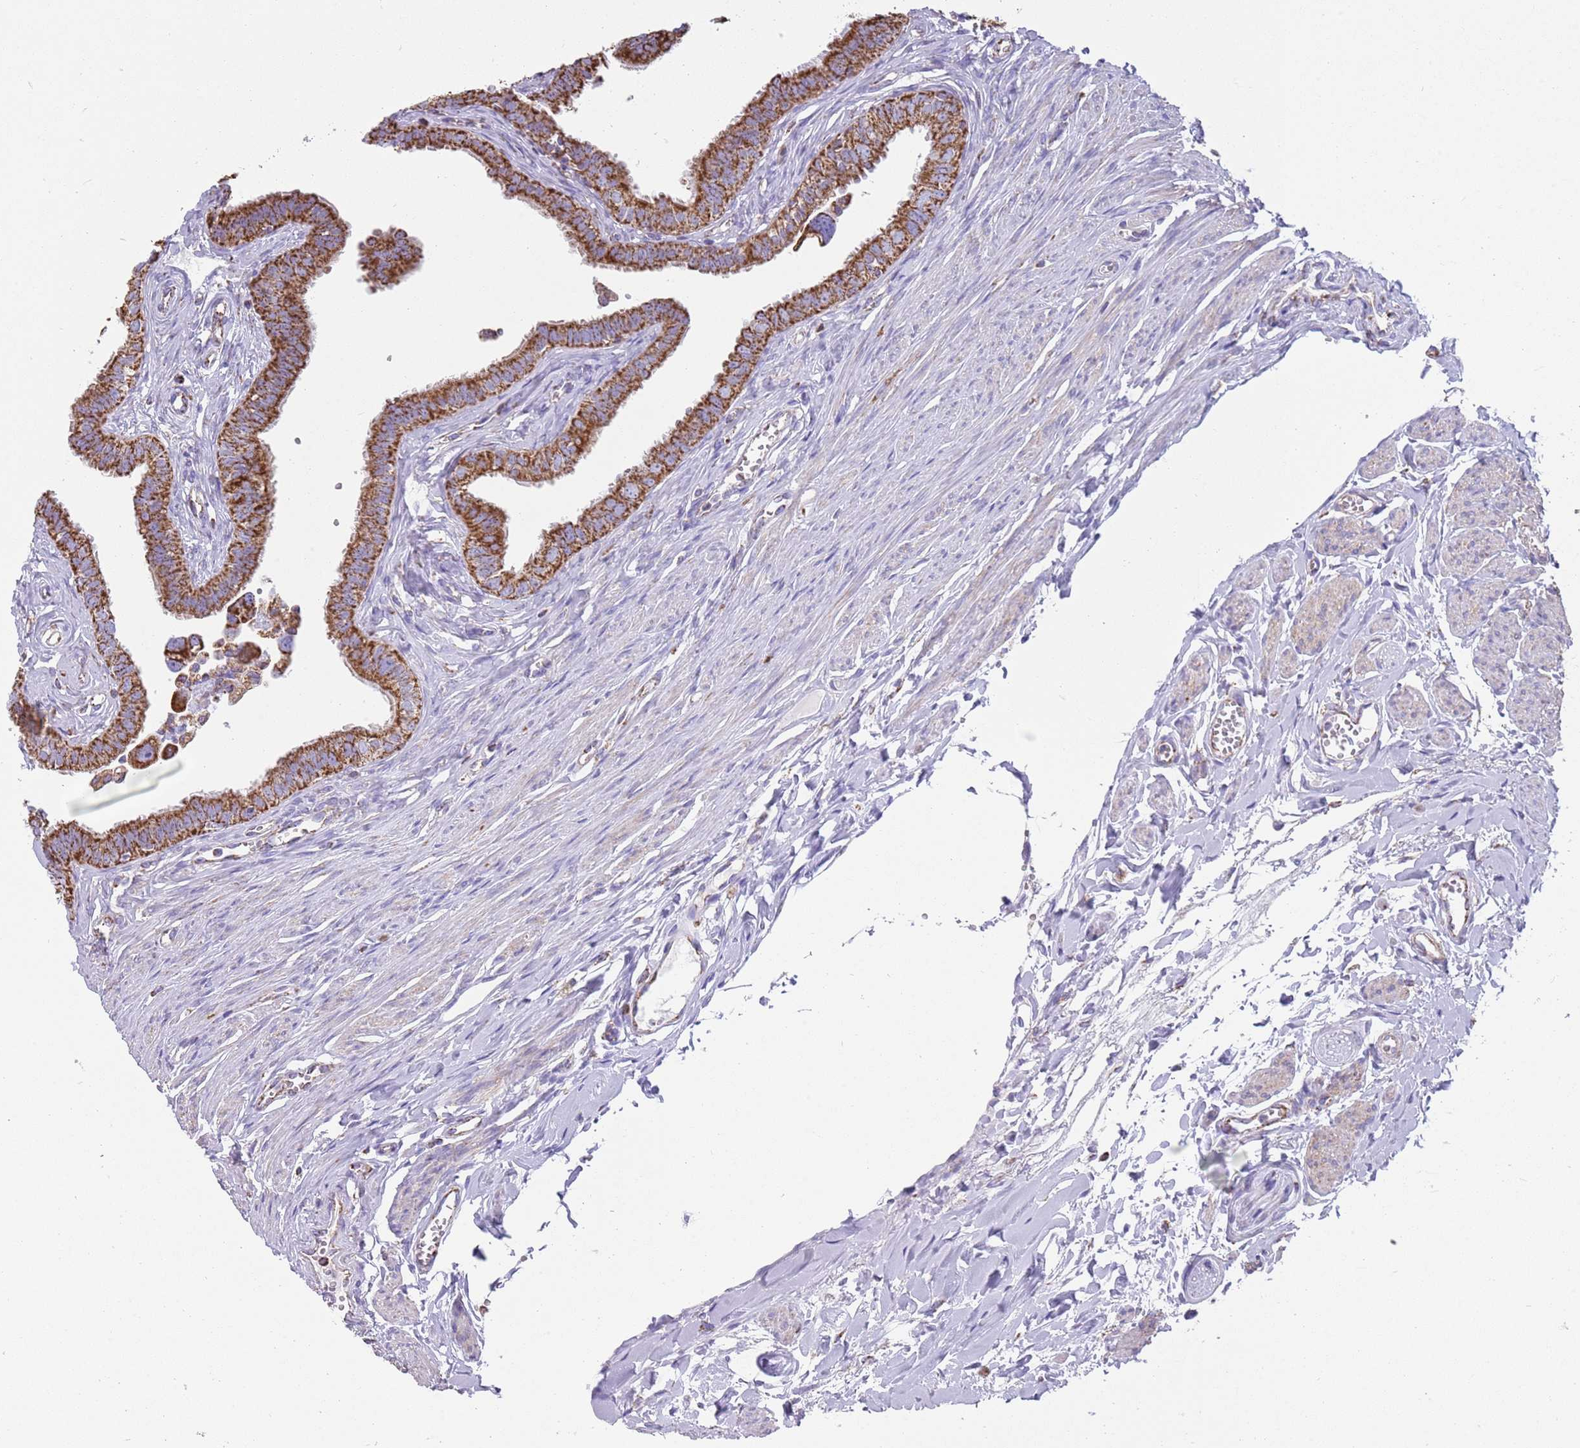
{"staining": {"intensity": "strong", "quantity": ">75%", "location": "cytoplasmic/membranous"}, "tissue": "fallopian tube", "cell_type": "Glandular cells", "image_type": "normal", "snomed": [{"axis": "morphology", "description": "Normal tissue, NOS"}, {"axis": "morphology", "description": "Carcinoma, NOS"}, {"axis": "topography", "description": "Fallopian tube"}, {"axis": "topography", "description": "Ovary"}], "caption": "This is a photomicrograph of immunohistochemistry staining of unremarkable fallopian tube, which shows strong expression in the cytoplasmic/membranous of glandular cells.", "gene": "TTLL1", "patient": {"sex": "female", "age": 59}}